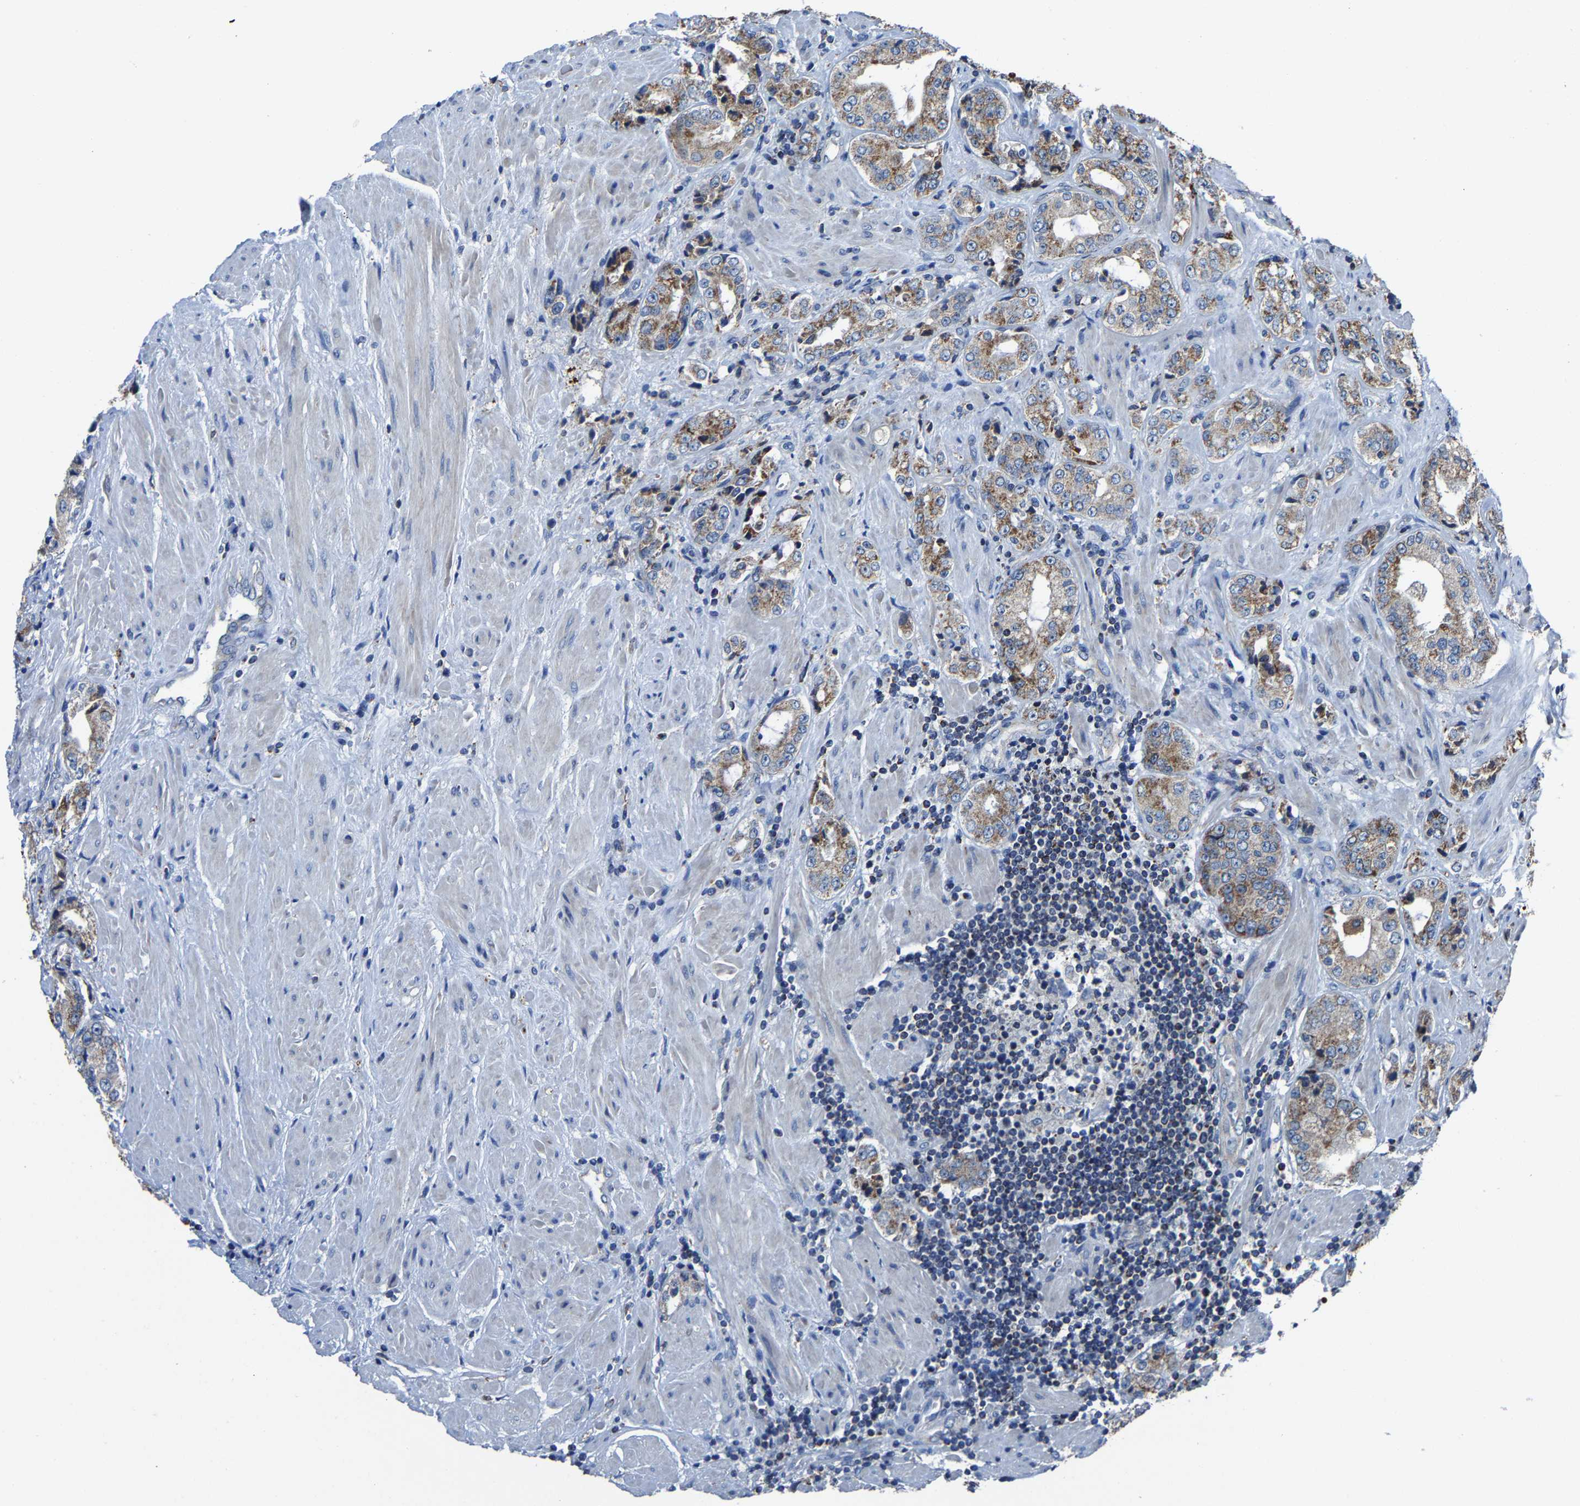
{"staining": {"intensity": "moderate", "quantity": ">75%", "location": "cytoplasmic/membranous"}, "tissue": "prostate cancer", "cell_type": "Tumor cells", "image_type": "cancer", "snomed": [{"axis": "morphology", "description": "Adenocarcinoma, High grade"}, {"axis": "topography", "description": "Prostate"}], "caption": "Prostate high-grade adenocarcinoma stained with a protein marker displays moderate staining in tumor cells.", "gene": "AGK", "patient": {"sex": "male", "age": 61}}